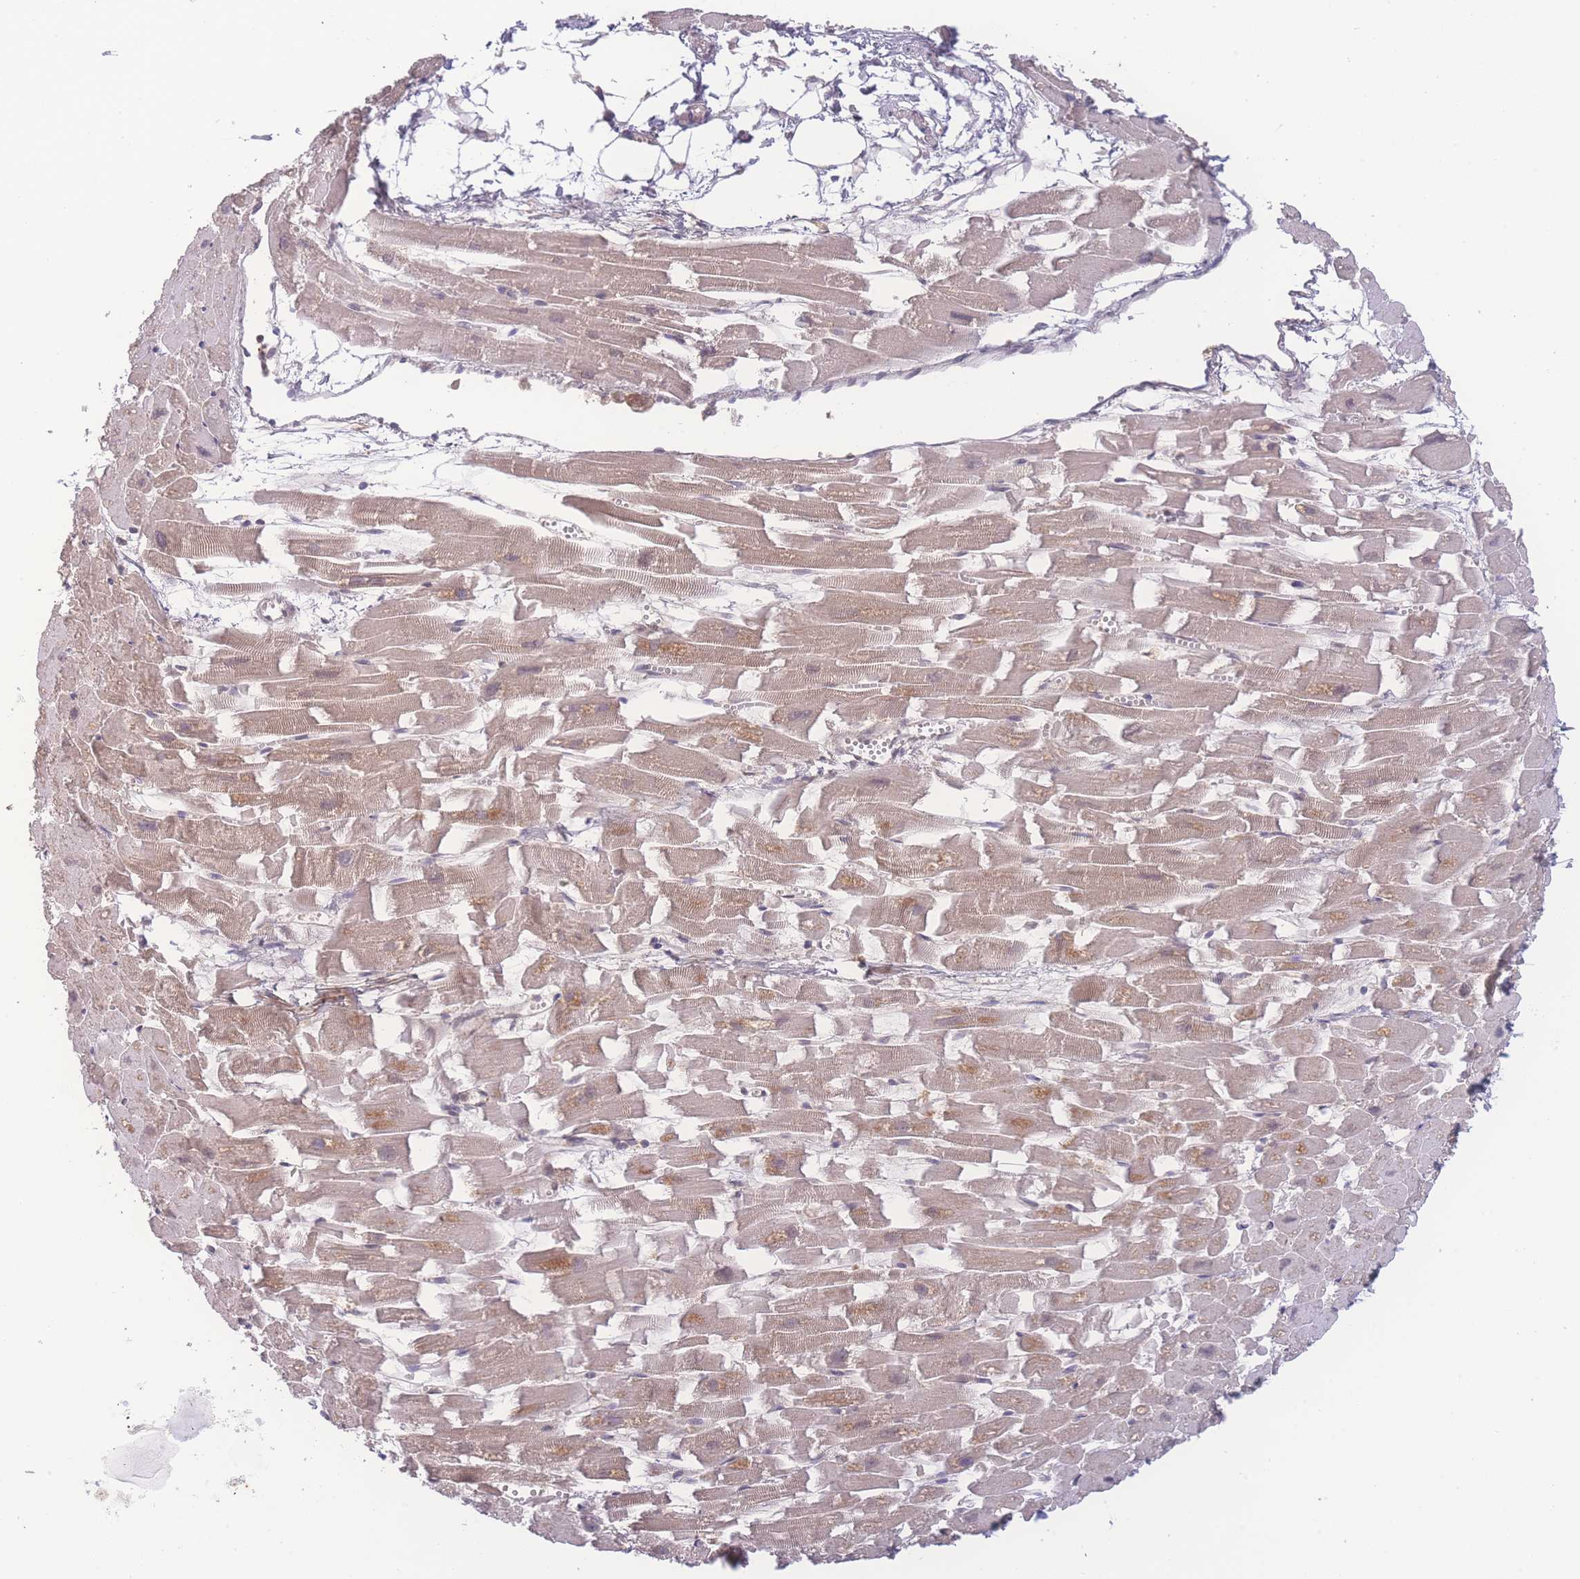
{"staining": {"intensity": "weak", "quantity": ">75%", "location": "cytoplasmic/membranous"}, "tissue": "heart muscle", "cell_type": "Cardiomyocytes", "image_type": "normal", "snomed": [{"axis": "morphology", "description": "Normal tissue, NOS"}, {"axis": "topography", "description": "Heart"}], "caption": "Heart muscle stained with DAB (3,3'-diaminobenzidine) immunohistochemistry demonstrates low levels of weak cytoplasmic/membranous expression in about >75% of cardiomyocytes. The protein is stained brown, and the nuclei are stained in blue (DAB IHC with brightfield microscopy, high magnification).", "gene": "RAVER1", "patient": {"sex": "female", "age": 64}}